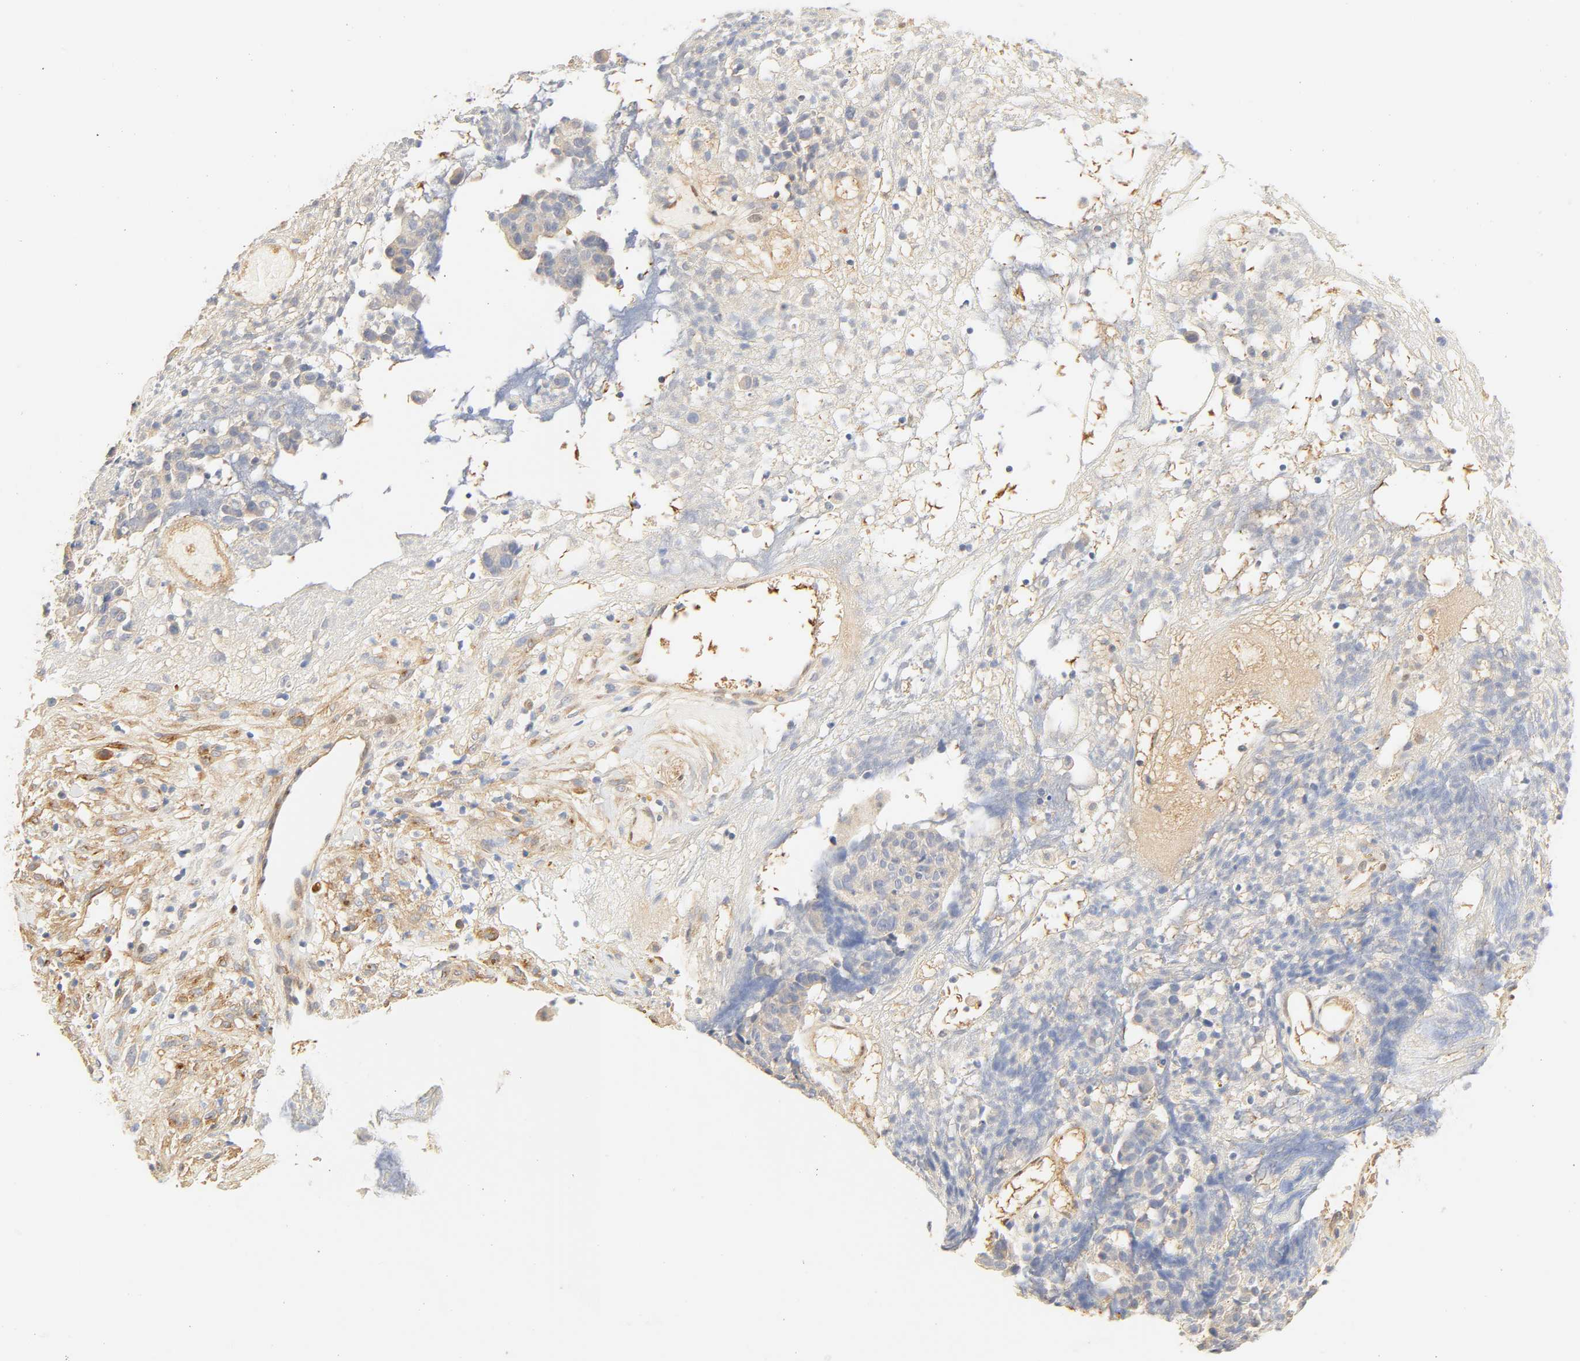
{"staining": {"intensity": "negative", "quantity": "none", "location": "none"}, "tissue": "ovarian cancer", "cell_type": "Tumor cells", "image_type": "cancer", "snomed": [{"axis": "morphology", "description": "Carcinoma, endometroid"}, {"axis": "topography", "description": "Ovary"}], "caption": "Protein analysis of endometroid carcinoma (ovarian) demonstrates no significant expression in tumor cells. (DAB (3,3'-diaminobenzidine) immunohistochemistry (IHC) with hematoxylin counter stain).", "gene": "BORCS8-MEF2B", "patient": {"sex": "female", "age": 42}}